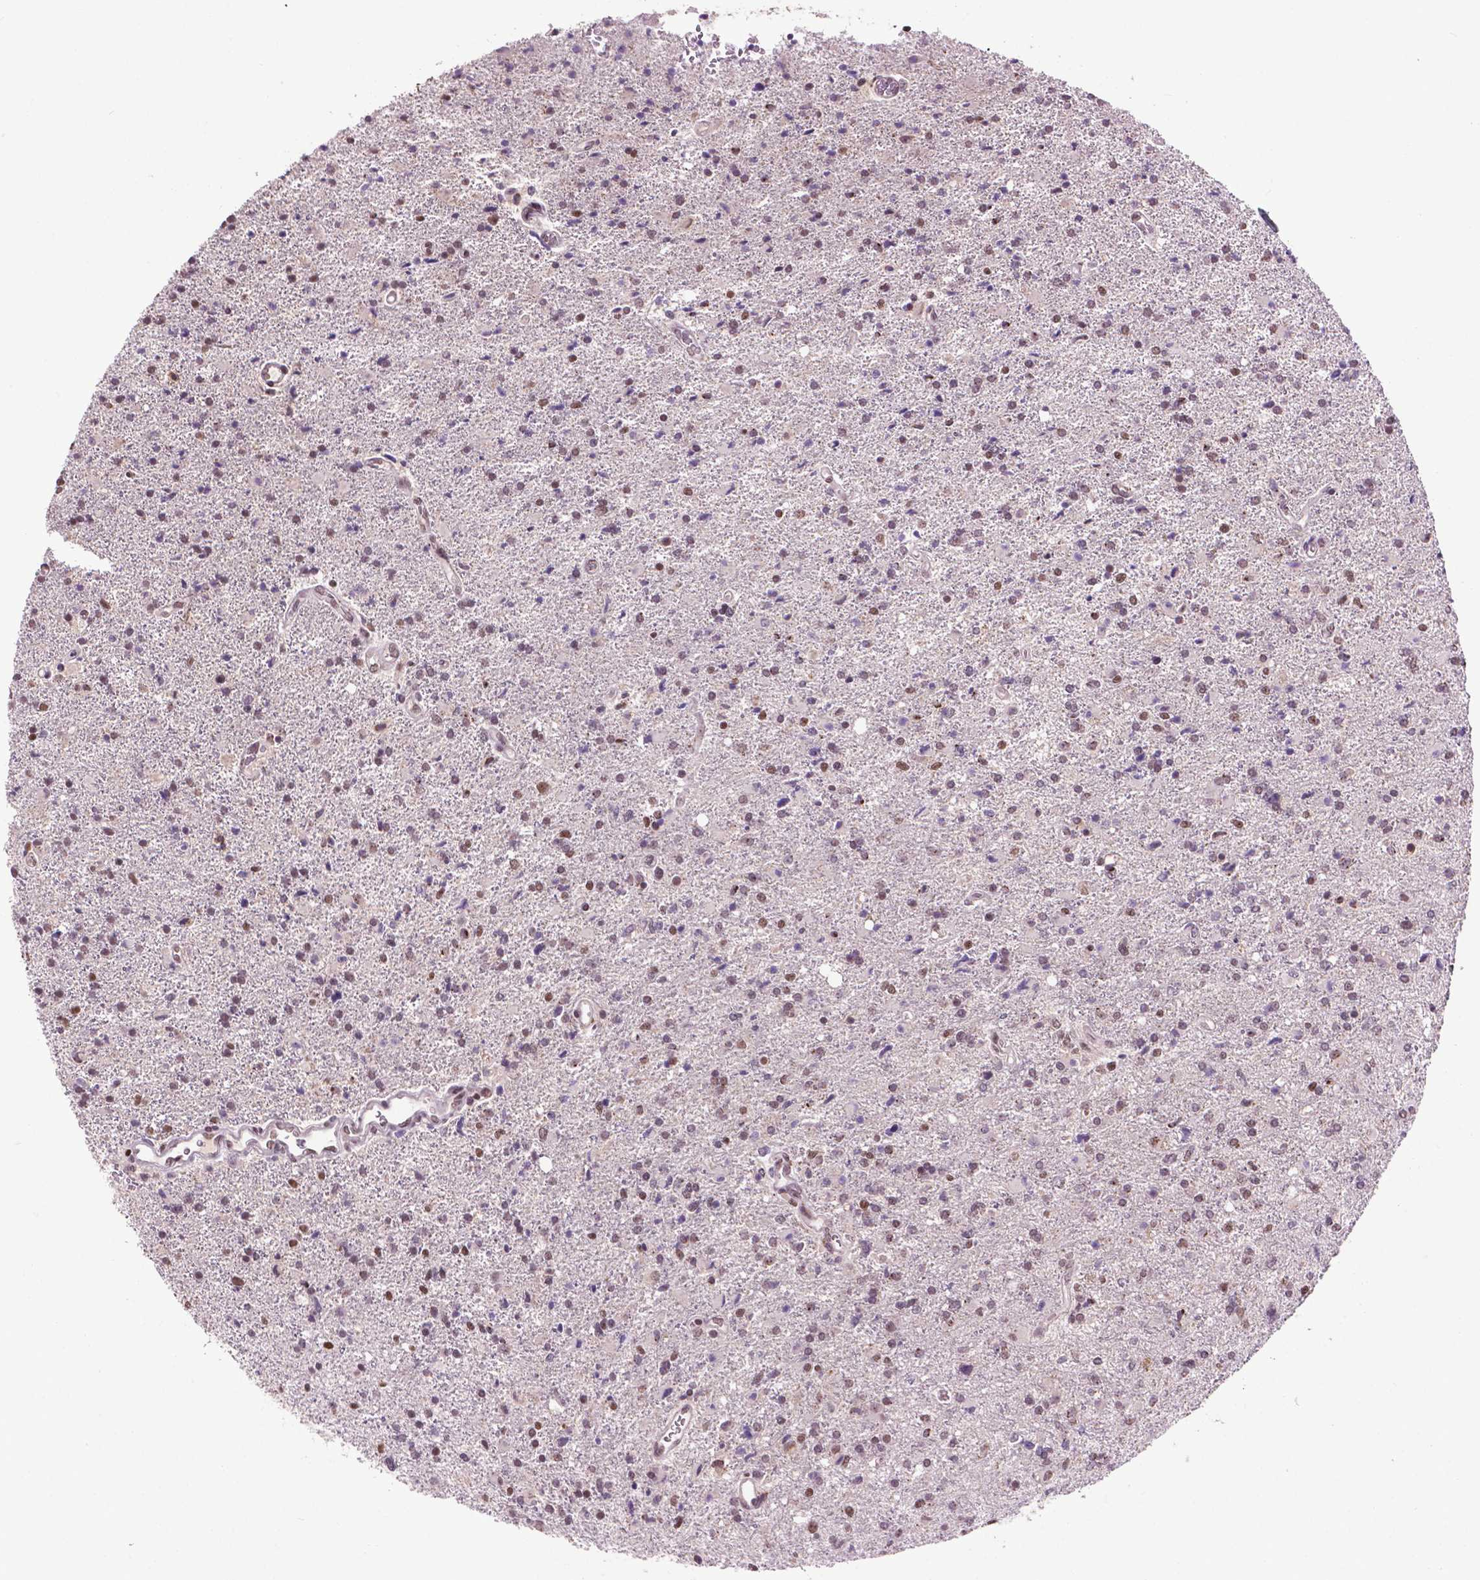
{"staining": {"intensity": "weak", "quantity": "<25%", "location": "nuclear"}, "tissue": "glioma", "cell_type": "Tumor cells", "image_type": "cancer", "snomed": [{"axis": "morphology", "description": "Glioma, malignant, High grade"}, {"axis": "topography", "description": "Cerebral cortex"}], "caption": "Immunohistochemistry (IHC) micrograph of human glioma stained for a protein (brown), which demonstrates no positivity in tumor cells.", "gene": "EAF1", "patient": {"sex": "male", "age": 70}}